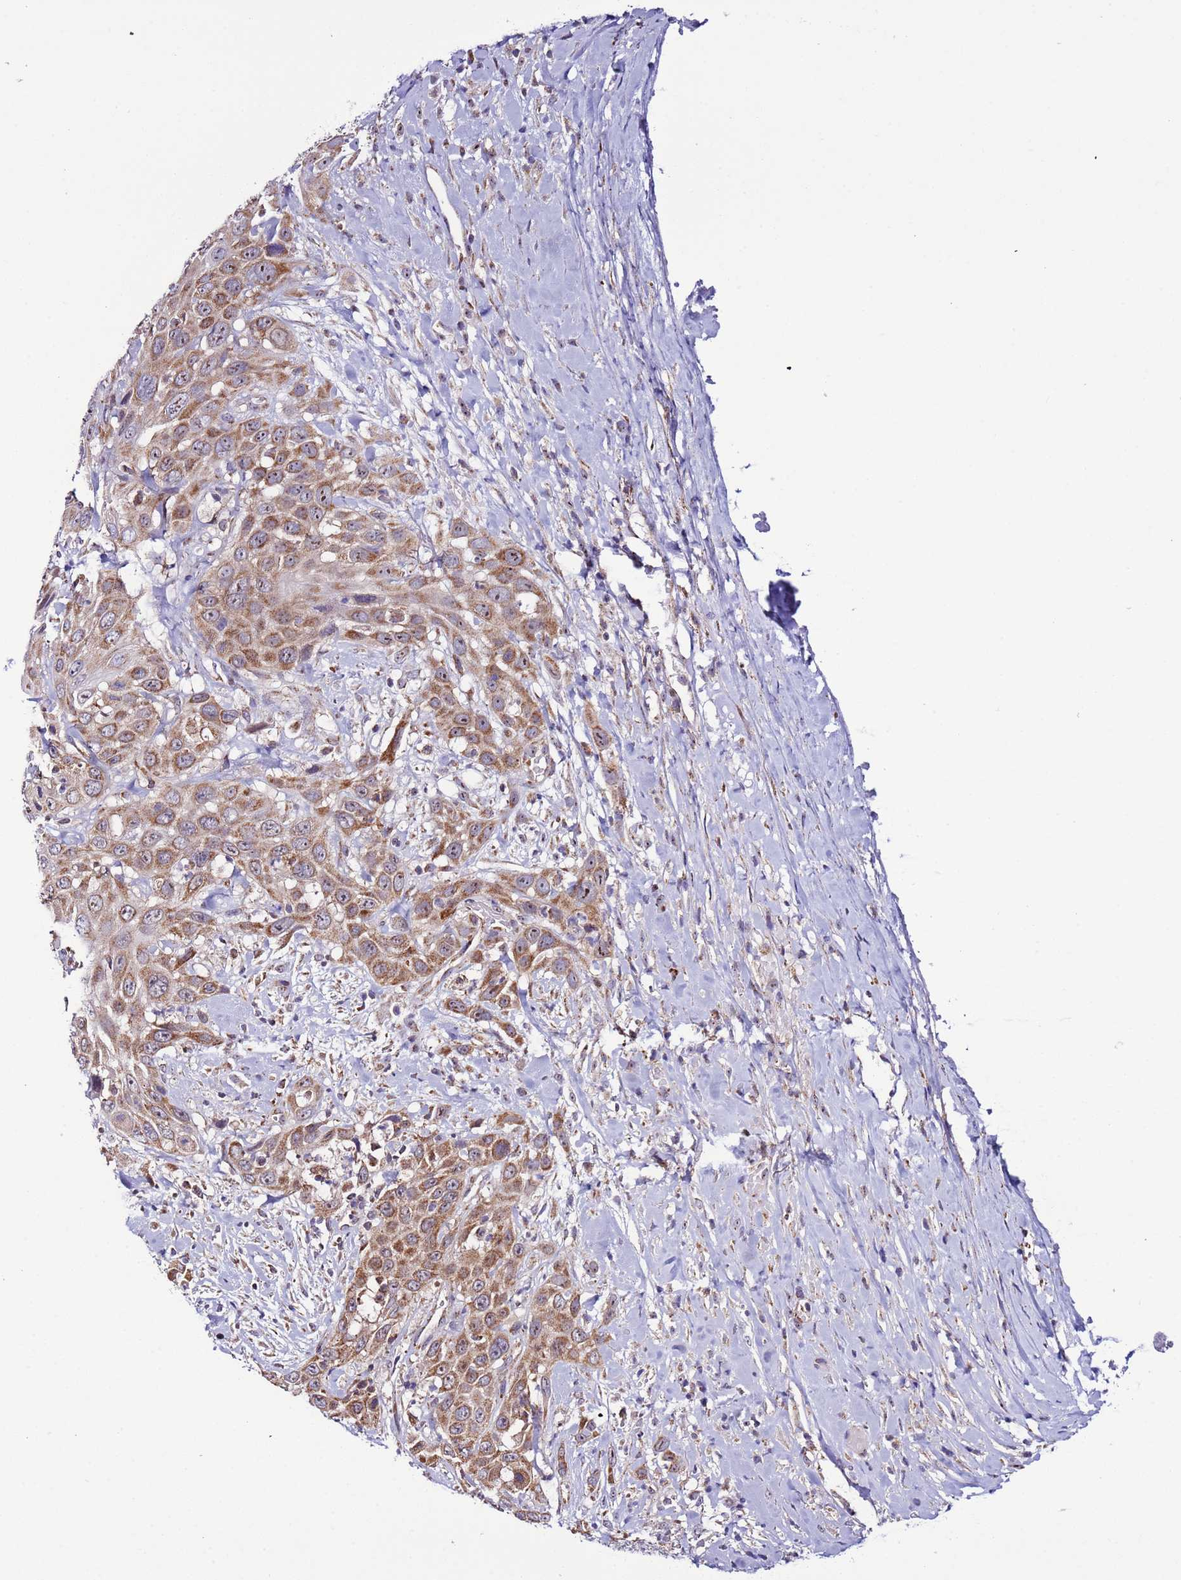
{"staining": {"intensity": "moderate", "quantity": ">75%", "location": "cytoplasmic/membranous"}, "tissue": "head and neck cancer", "cell_type": "Tumor cells", "image_type": "cancer", "snomed": [{"axis": "morphology", "description": "Squamous cell carcinoma, NOS"}, {"axis": "topography", "description": "Head-Neck"}], "caption": "Immunohistochemical staining of human head and neck cancer shows medium levels of moderate cytoplasmic/membranous protein positivity in approximately >75% of tumor cells. (IHC, brightfield microscopy, high magnification).", "gene": "UEVLD", "patient": {"sex": "male", "age": 81}}